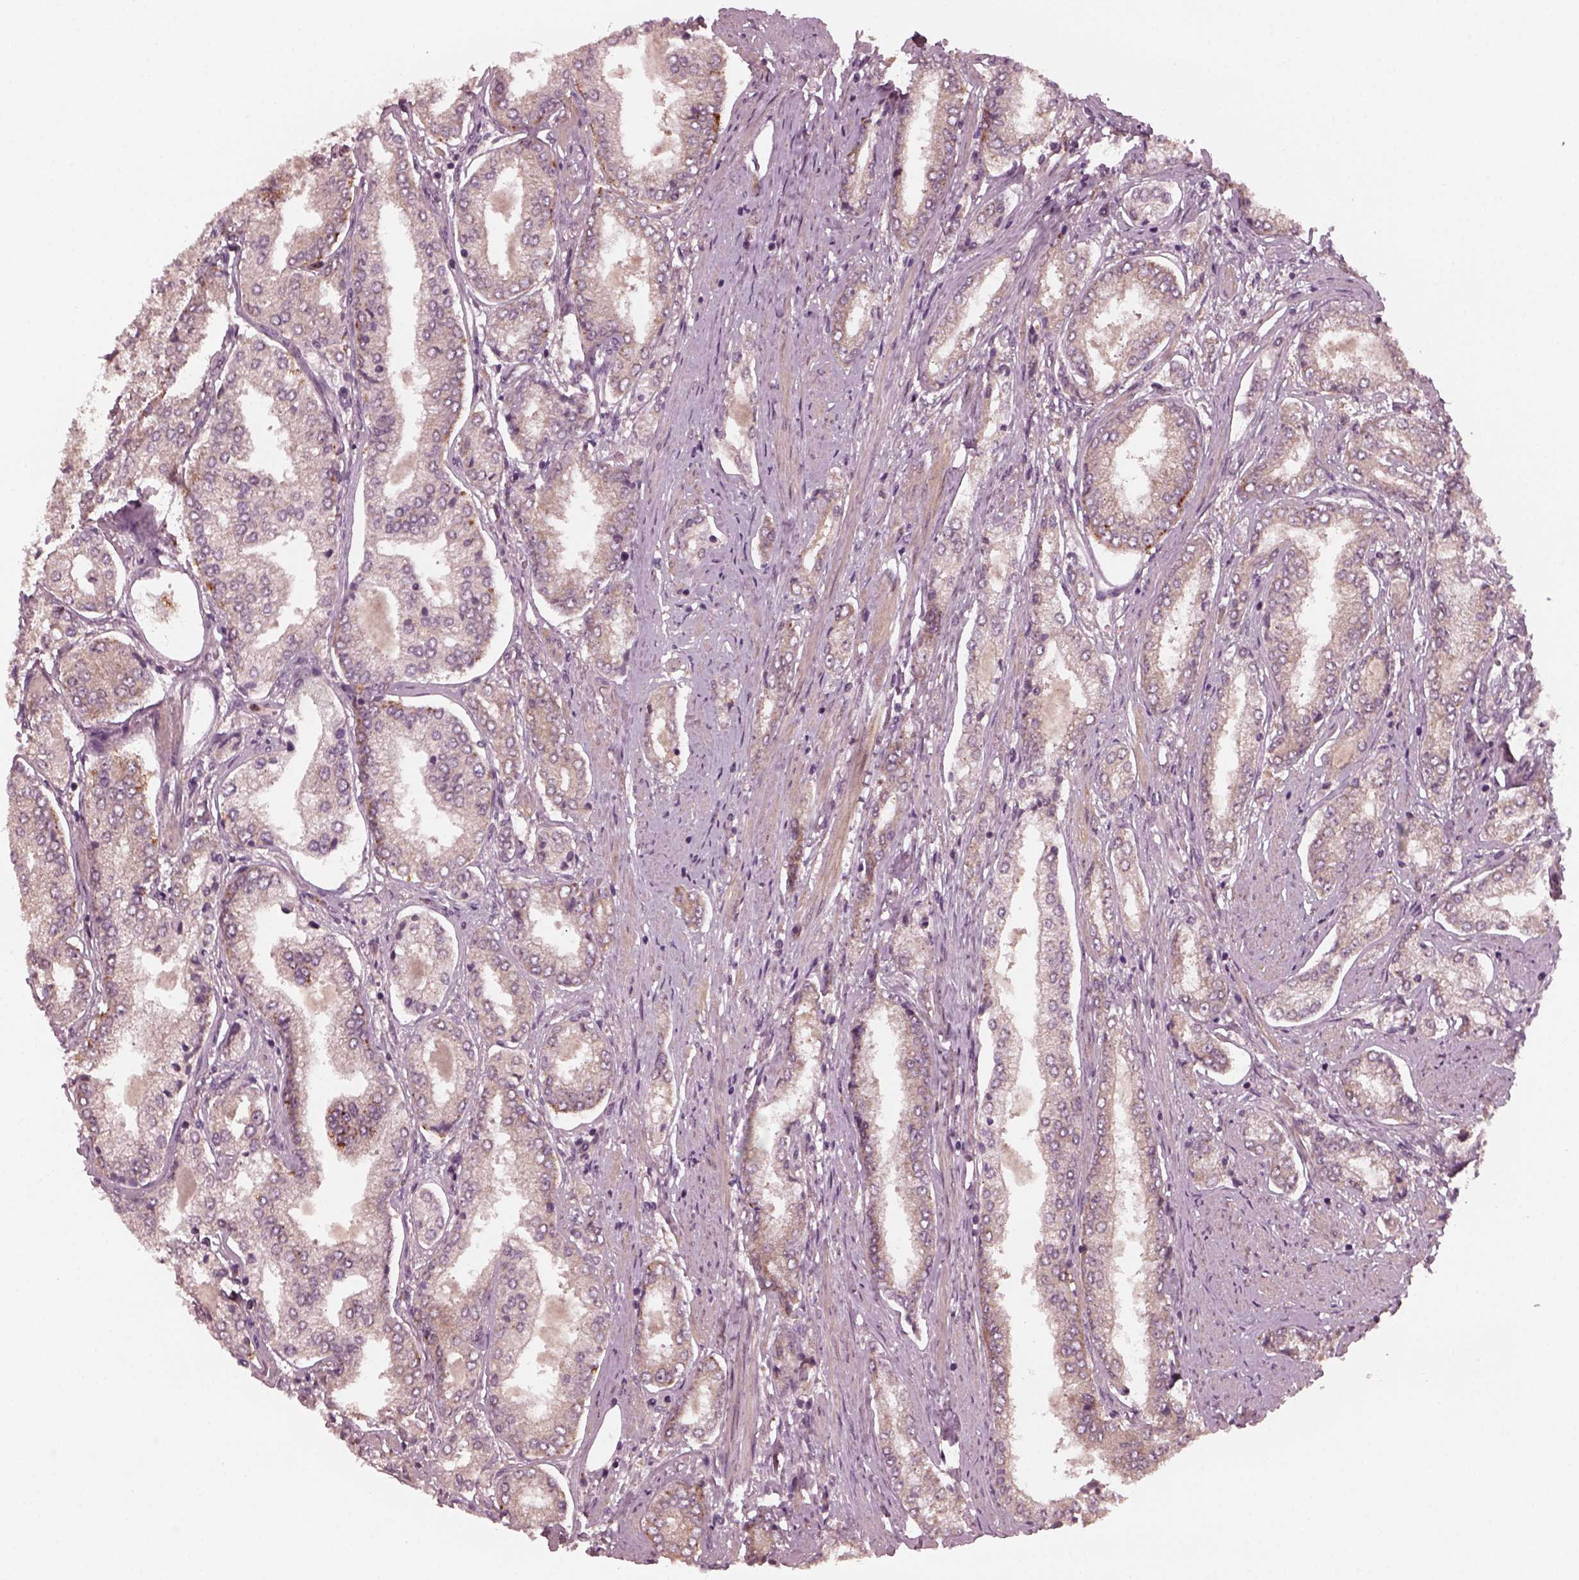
{"staining": {"intensity": "weak", "quantity": "<25%", "location": "cytoplasmic/membranous"}, "tissue": "prostate cancer", "cell_type": "Tumor cells", "image_type": "cancer", "snomed": [{"axis": "morphology", "description": "Adenocarcinoma, NOS"}, {"axis": "topography", "description": "Prostate"}], "caption": "Immunohistochemistry (IHC) image of neoplastic tissue: human prostate adenocarcinoma stained with DAB (3,3'-diaminobenzidine) displays no significant protein staining in tumor cells.", "gene": "FAF2", "patient": {"sex": "male", "age": 63}}